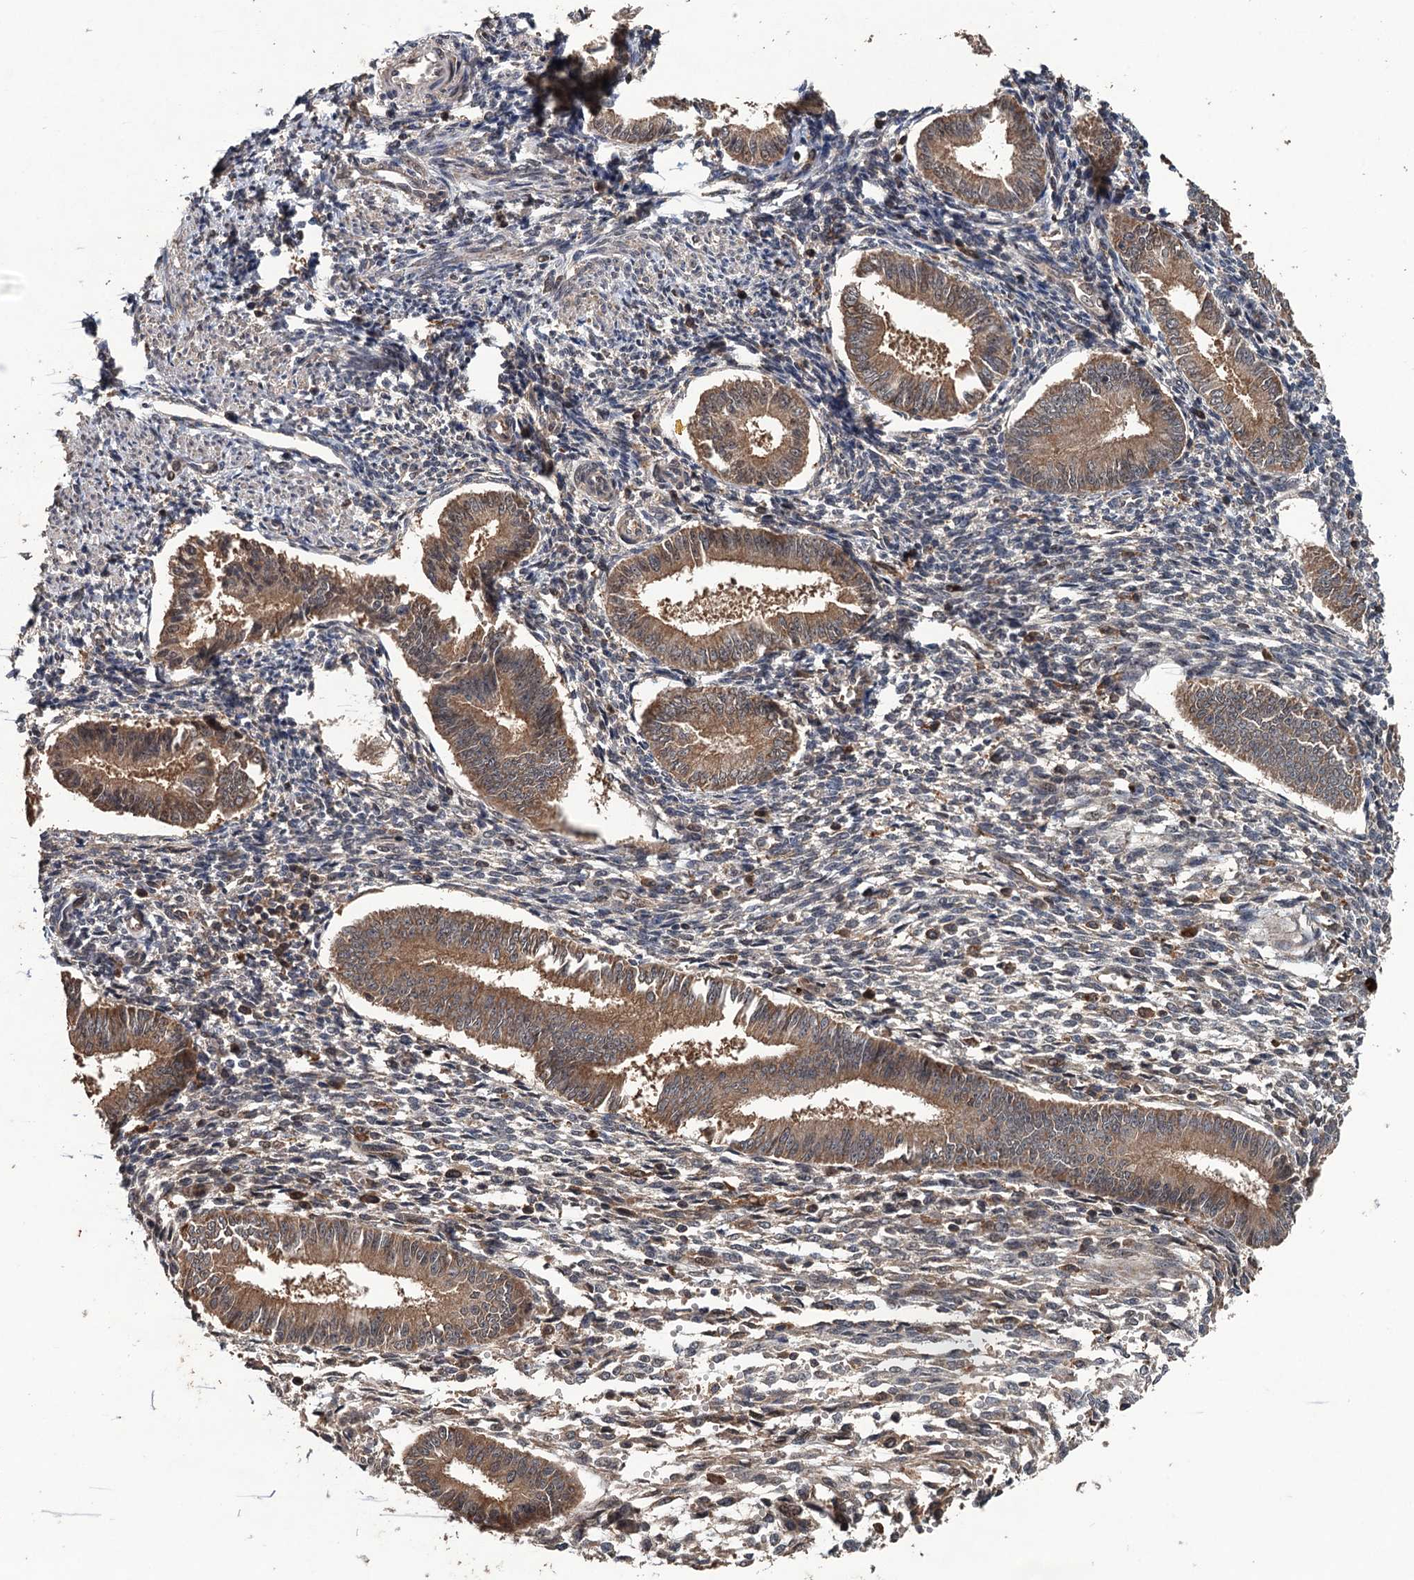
{"staining": {"intensity": "weak", "quantity": "<25%", "location": "cytoplasmic/membranous"}, "tissue": "endometrium", "cell_type": "Cells in endometrial stroma", "image_type": "normal", "snomed": [{"axis": "morphology", "description": "Normal tissue, NOS"}, {"axis": "topography", "description": "Uterus"}, {"axis": "topography", "description": "Endometrium"}], "caption": "Histopathology image shows no significant protein expression in cells in endometrial stroma of normal endometrium.", "gene": "ZNF438", "patient": {"sex": "female", "age": 48}}